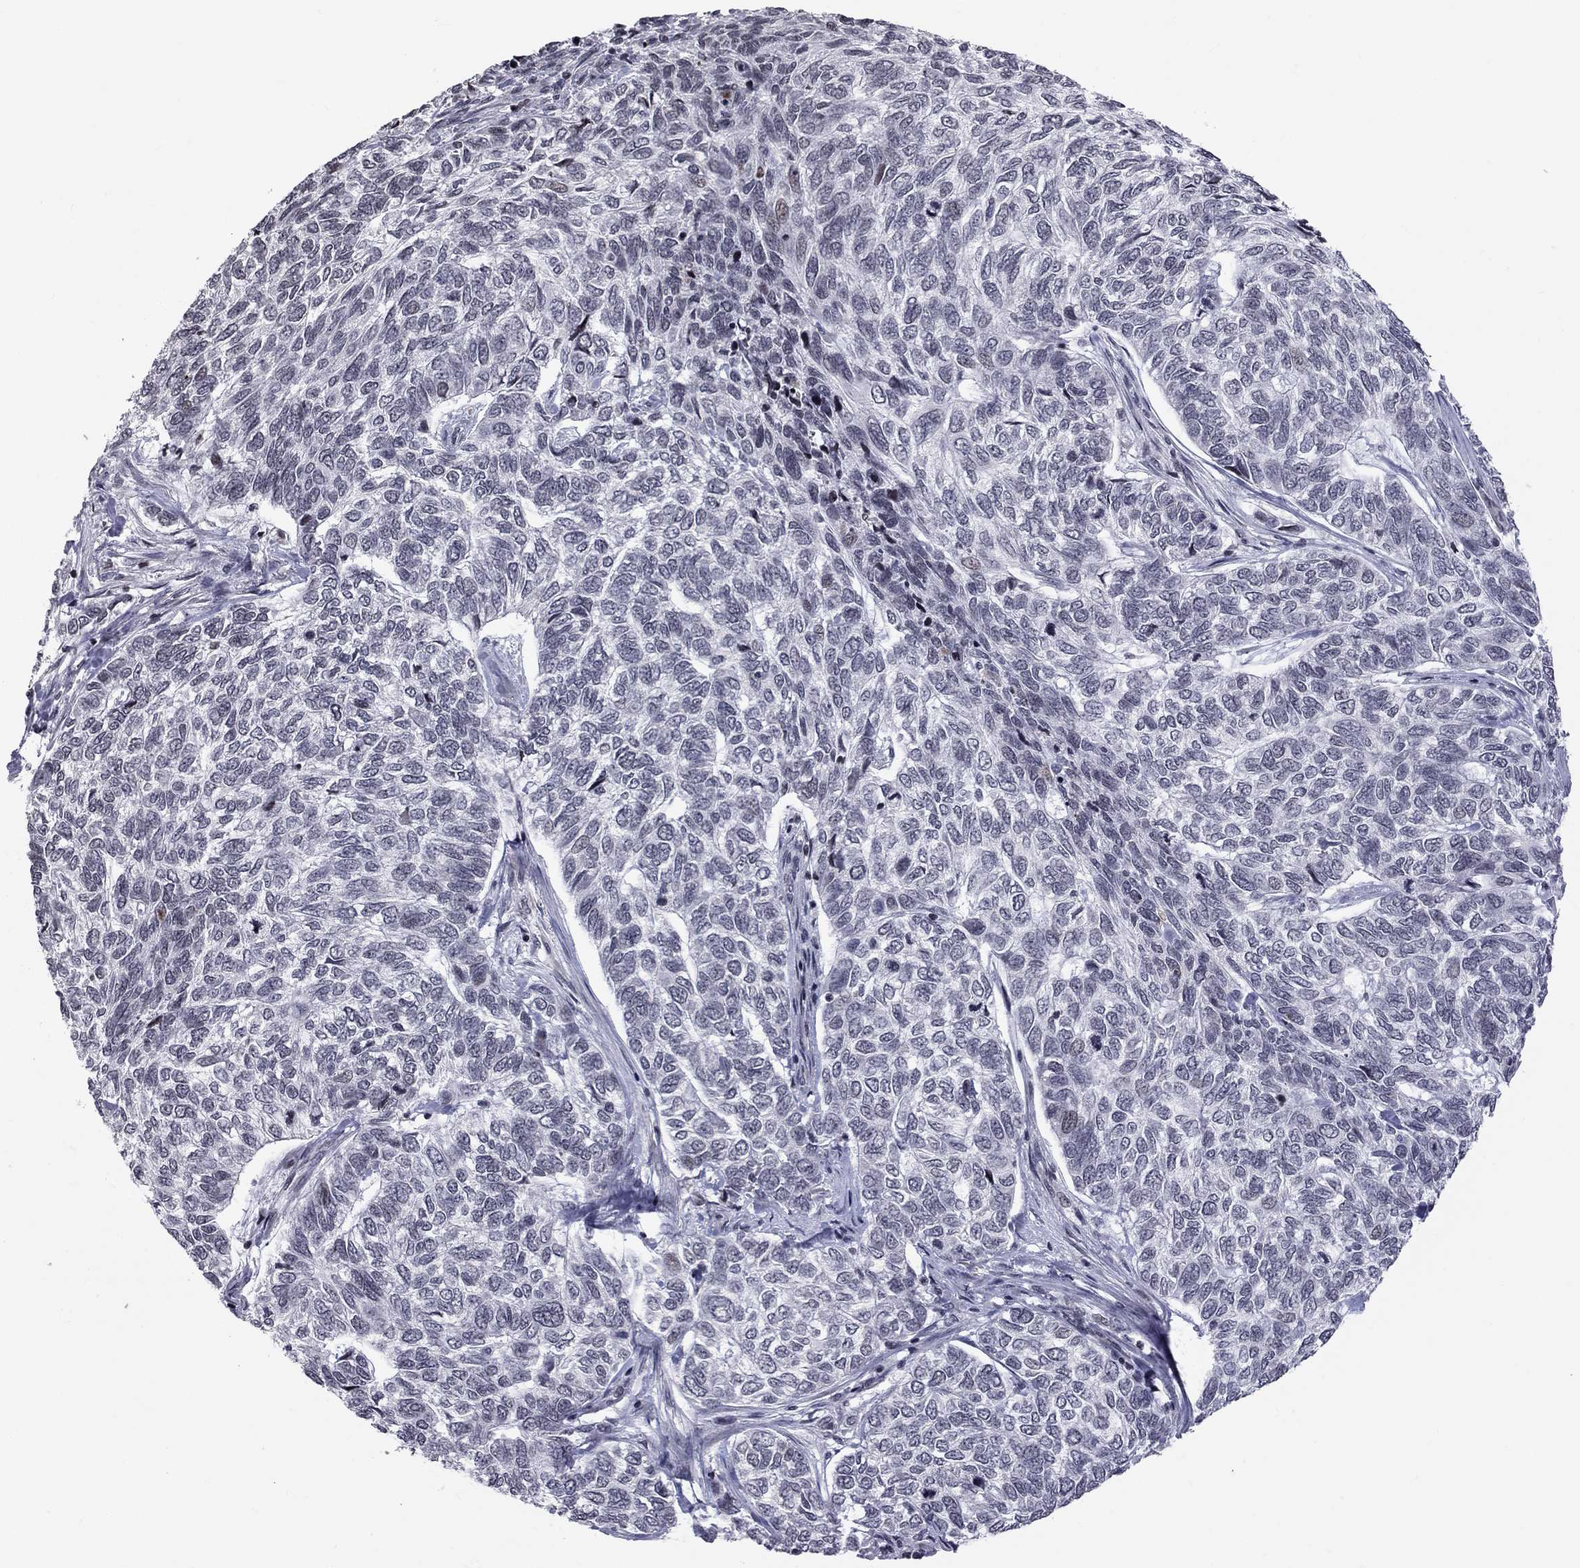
{"staining": {"intensity": "negative", "quantity": "none", "location": "none"}, "tissue": "skin cancer", "cell_type": "Tumor cells", "image_type": "cancer", "snomed": [{"axis": "morphology", "description": "Basal cell carcinoma"}, {"axis": "topography", "description": "Skin"}], "caption": "This histopathology image is of basal cell carcinoma (skin) stained with IHC to label a protein in brown with the nuclei are counter-stained blue. There is no positivity in tumor cells.", "gene": "MTNR1B", "patient": {"sex": "female", "age": 65}}